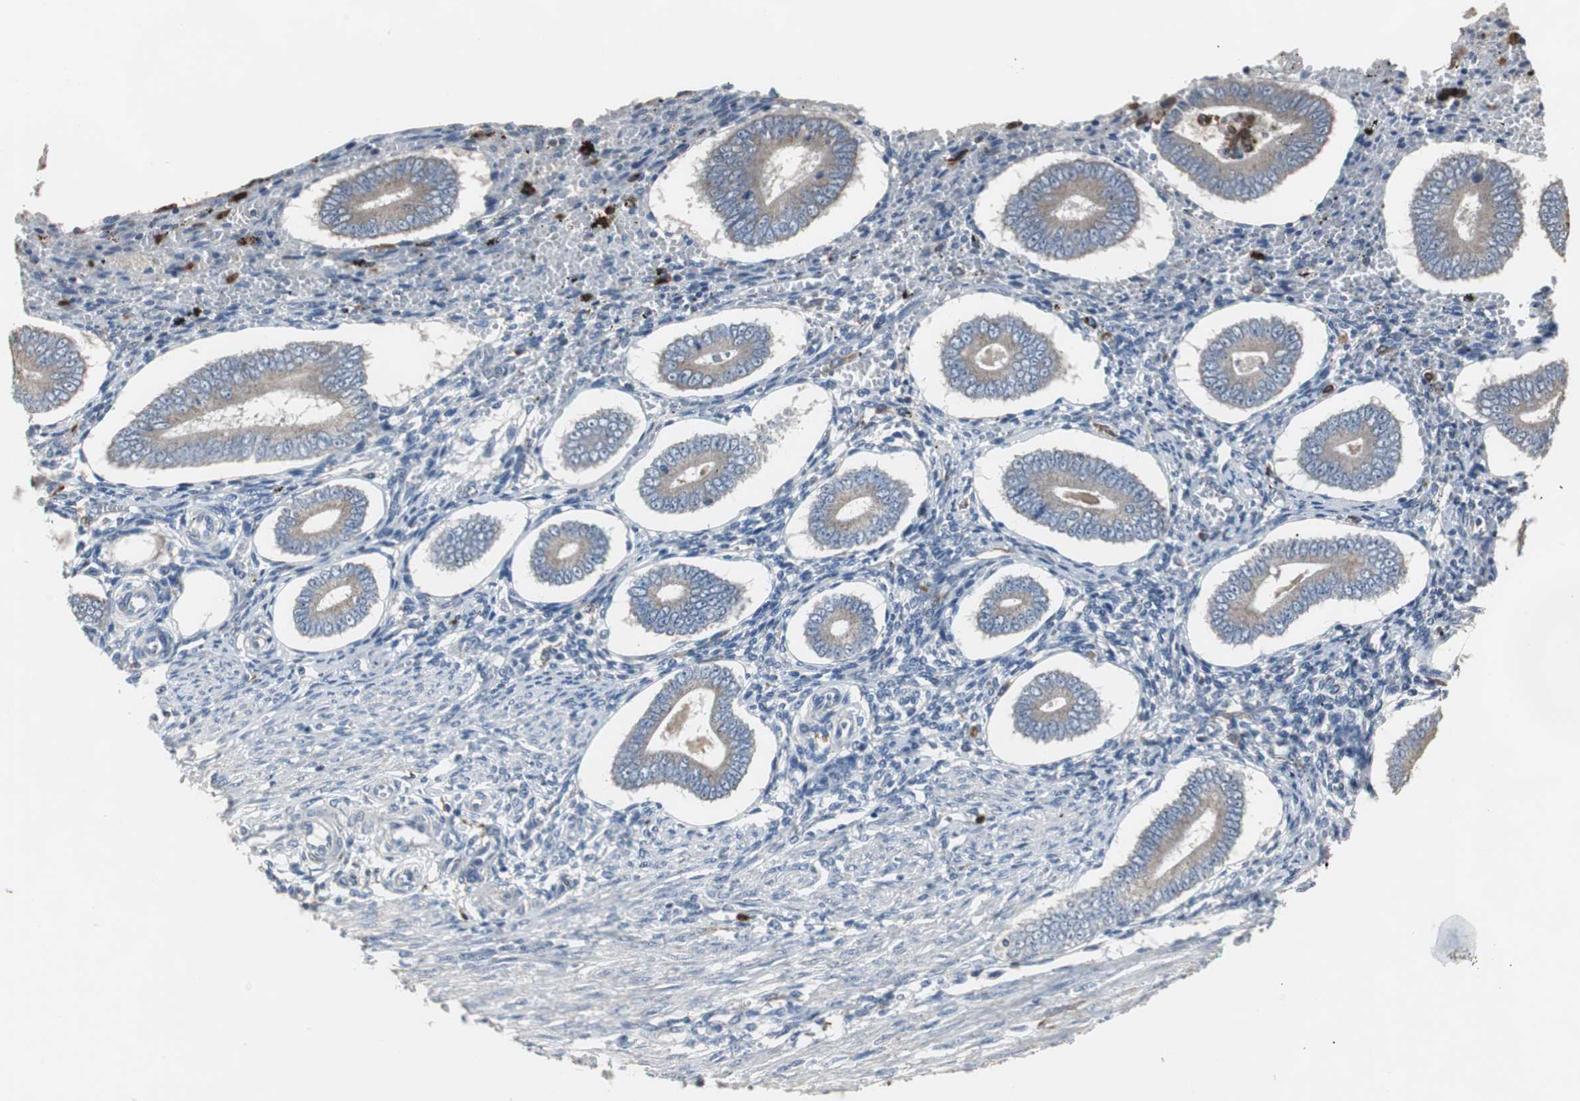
{"staining": {"intensity": "negative", "quantity": "none", "location": "none"}, "tissue": "endometrium", "cell_type": "Cells in endometrial stroma", "image_type": "normal", "snomed": [{"axis": "morphology", "description": "Normal tissue, NOS"}, {"axis": "topography", "description": "Endometrium"}], "caption": "Immunohistochemistry of normal endometrium shows no staining in cells in endometrial stroma. Nuclei are stained in blue.", "gene": "NCF2", "patient": {"sex": "female", "age": 42}}